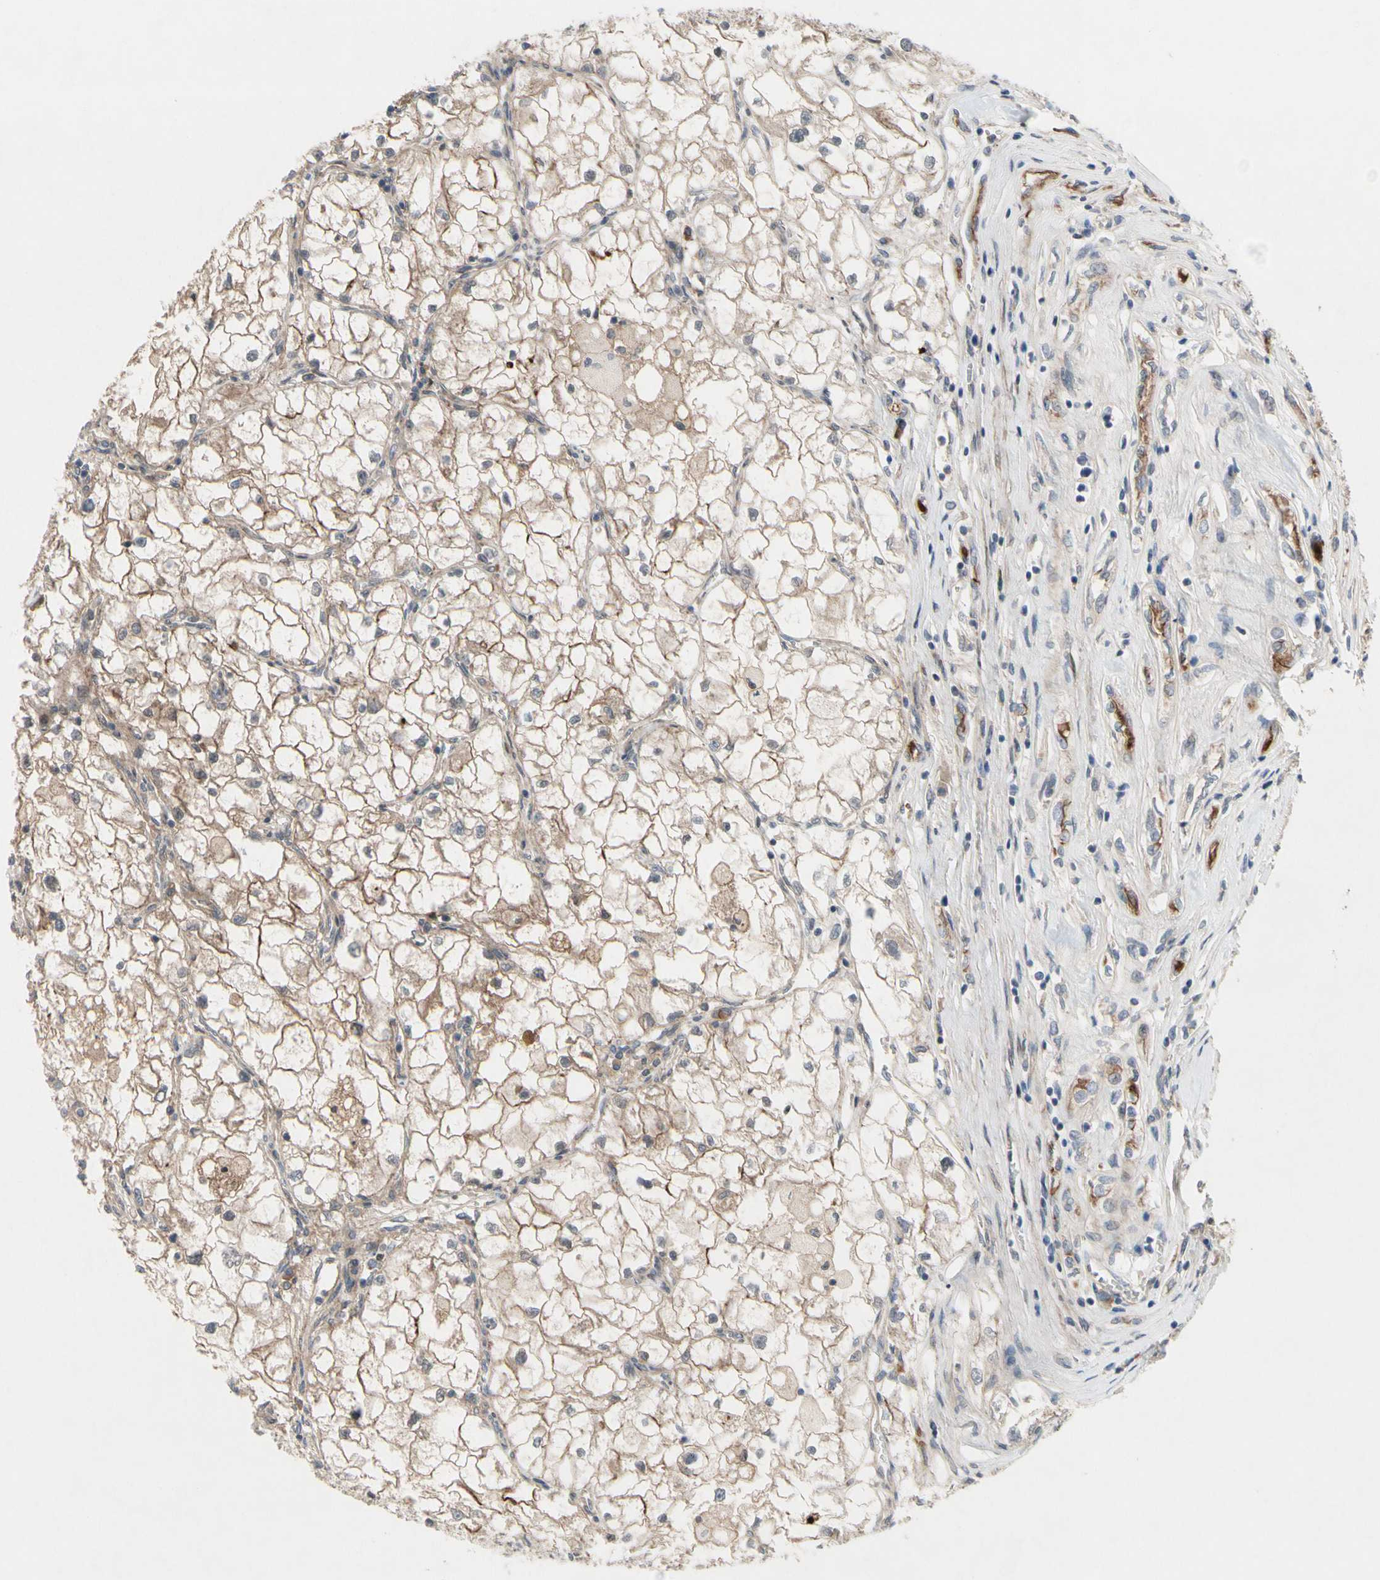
{"staining": {"intensity": "weak", "quantity": ">75%", "location": "cytoplasmic/membranous"}, "tissue": "renal cancer", "cell_type": "Tumor cells", "image_type": "cancer", "snomed": [{"axis": "morphology", "description": "Adenocarcinoma, NOS"}, {"axis": "topography", "description": "Kidney"}], "caption": "Immunohistochemistry (IHC) image of human renal adenocarcinoma stained for a protein (brown), which shows low levels of weak cytoplasmic/membranous expression in approximately >75% of tumor cells.", "gene": "OAZ1", "patient": {"sex": "female", "age": 70}}